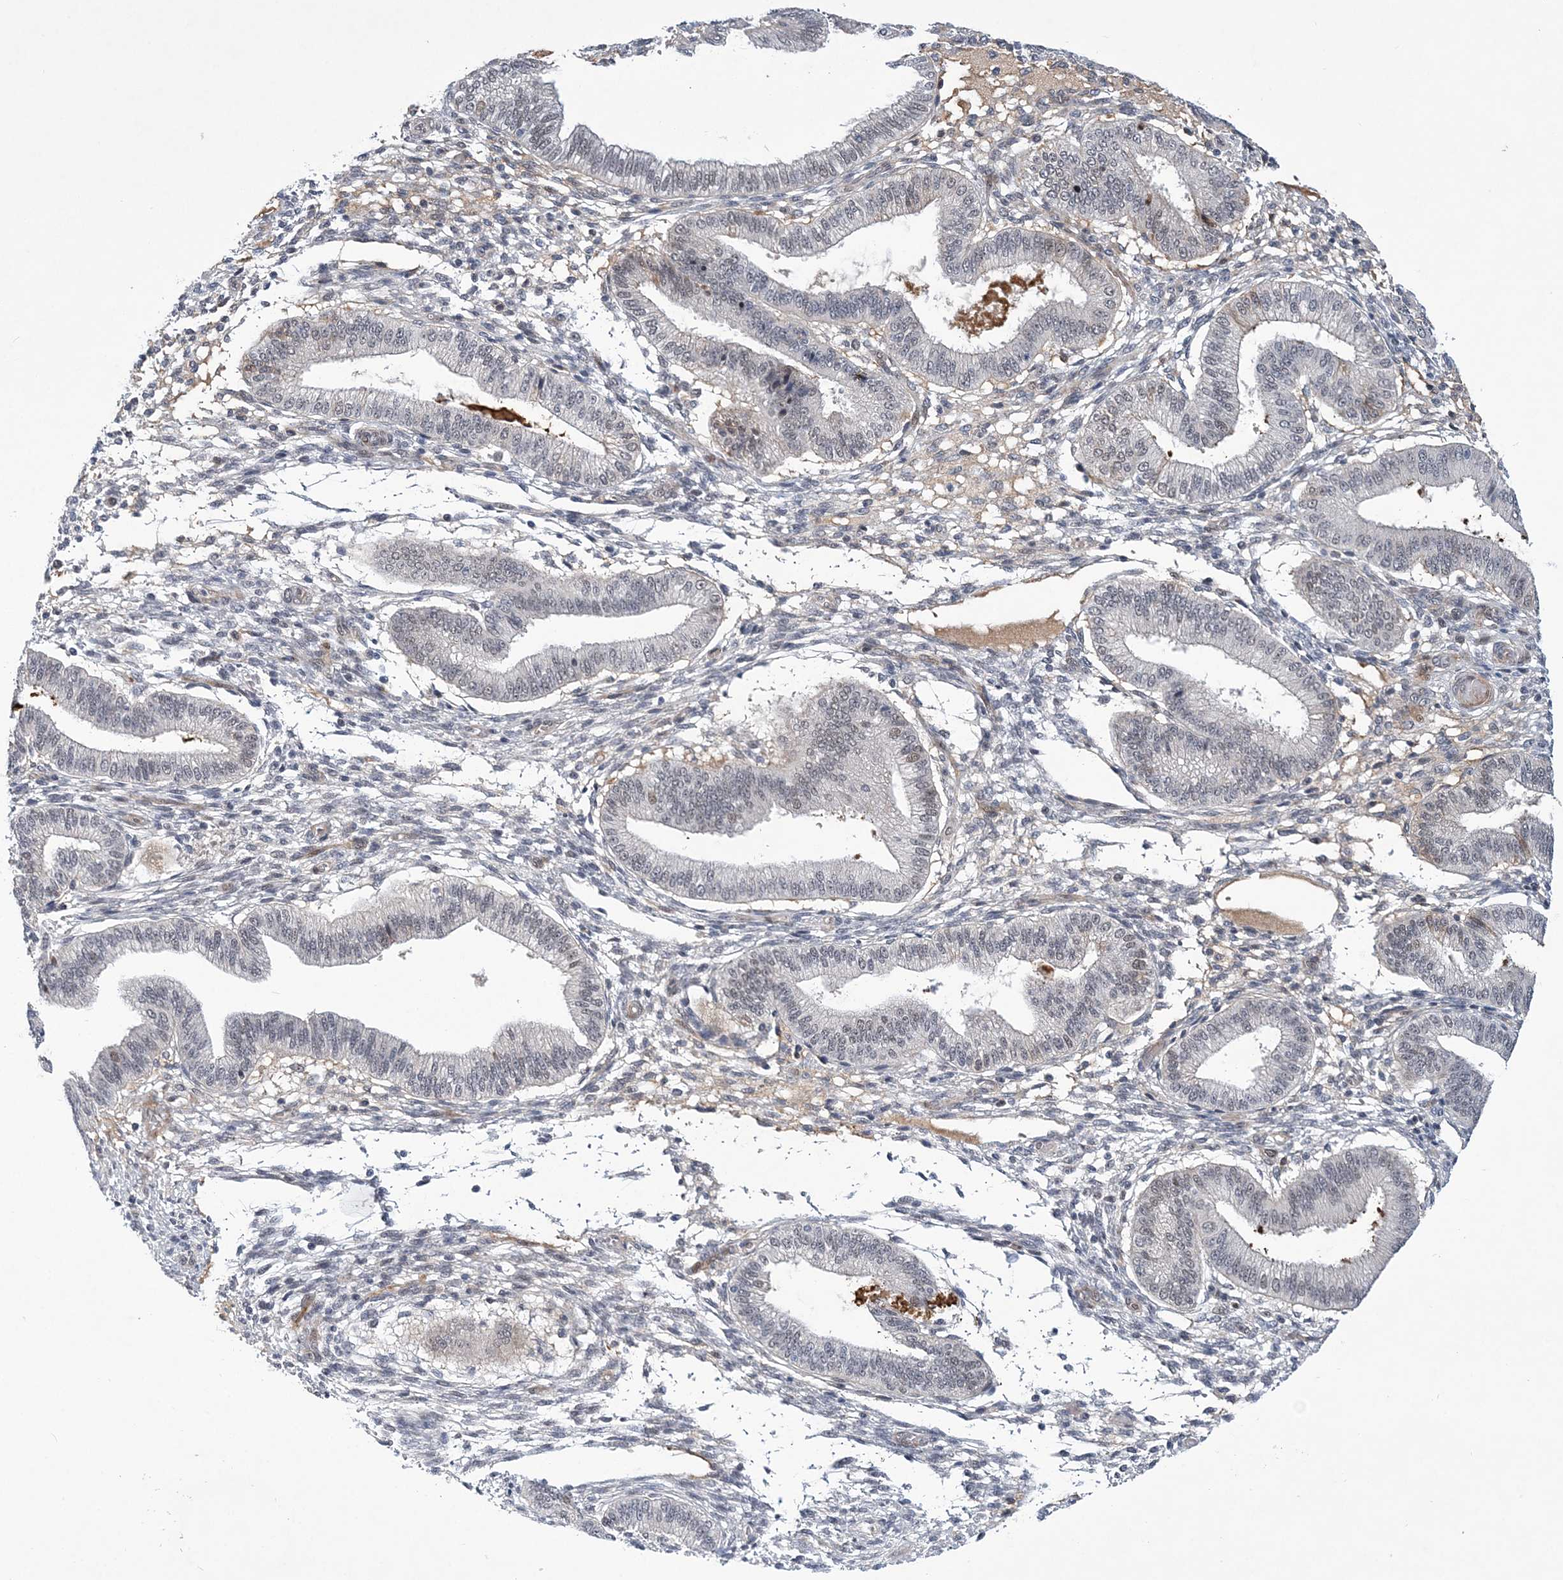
{"staining": {"intensity": "weak", "quantity": "<25%", "location": "nuclear"}, "tissue": "endometrium", "cell_type": "Cells in endometrial stroma", "image_type": "normal", "snomed": [{"axis": "morphology", "description": "Normal tissue, NOS"}, {"axis": "topography", "description": "Endometrium"}], "caption": "Immunohistochemical staining of unremarkable endometrium exhibits no significant expression in cells in endometrial stroma. The staining is performed using DAB brown chromogen with nuclei counter-stained in using hematoxylin.", "gene": "FAM217A", "patient": {"sex": "female", "age": 39}}